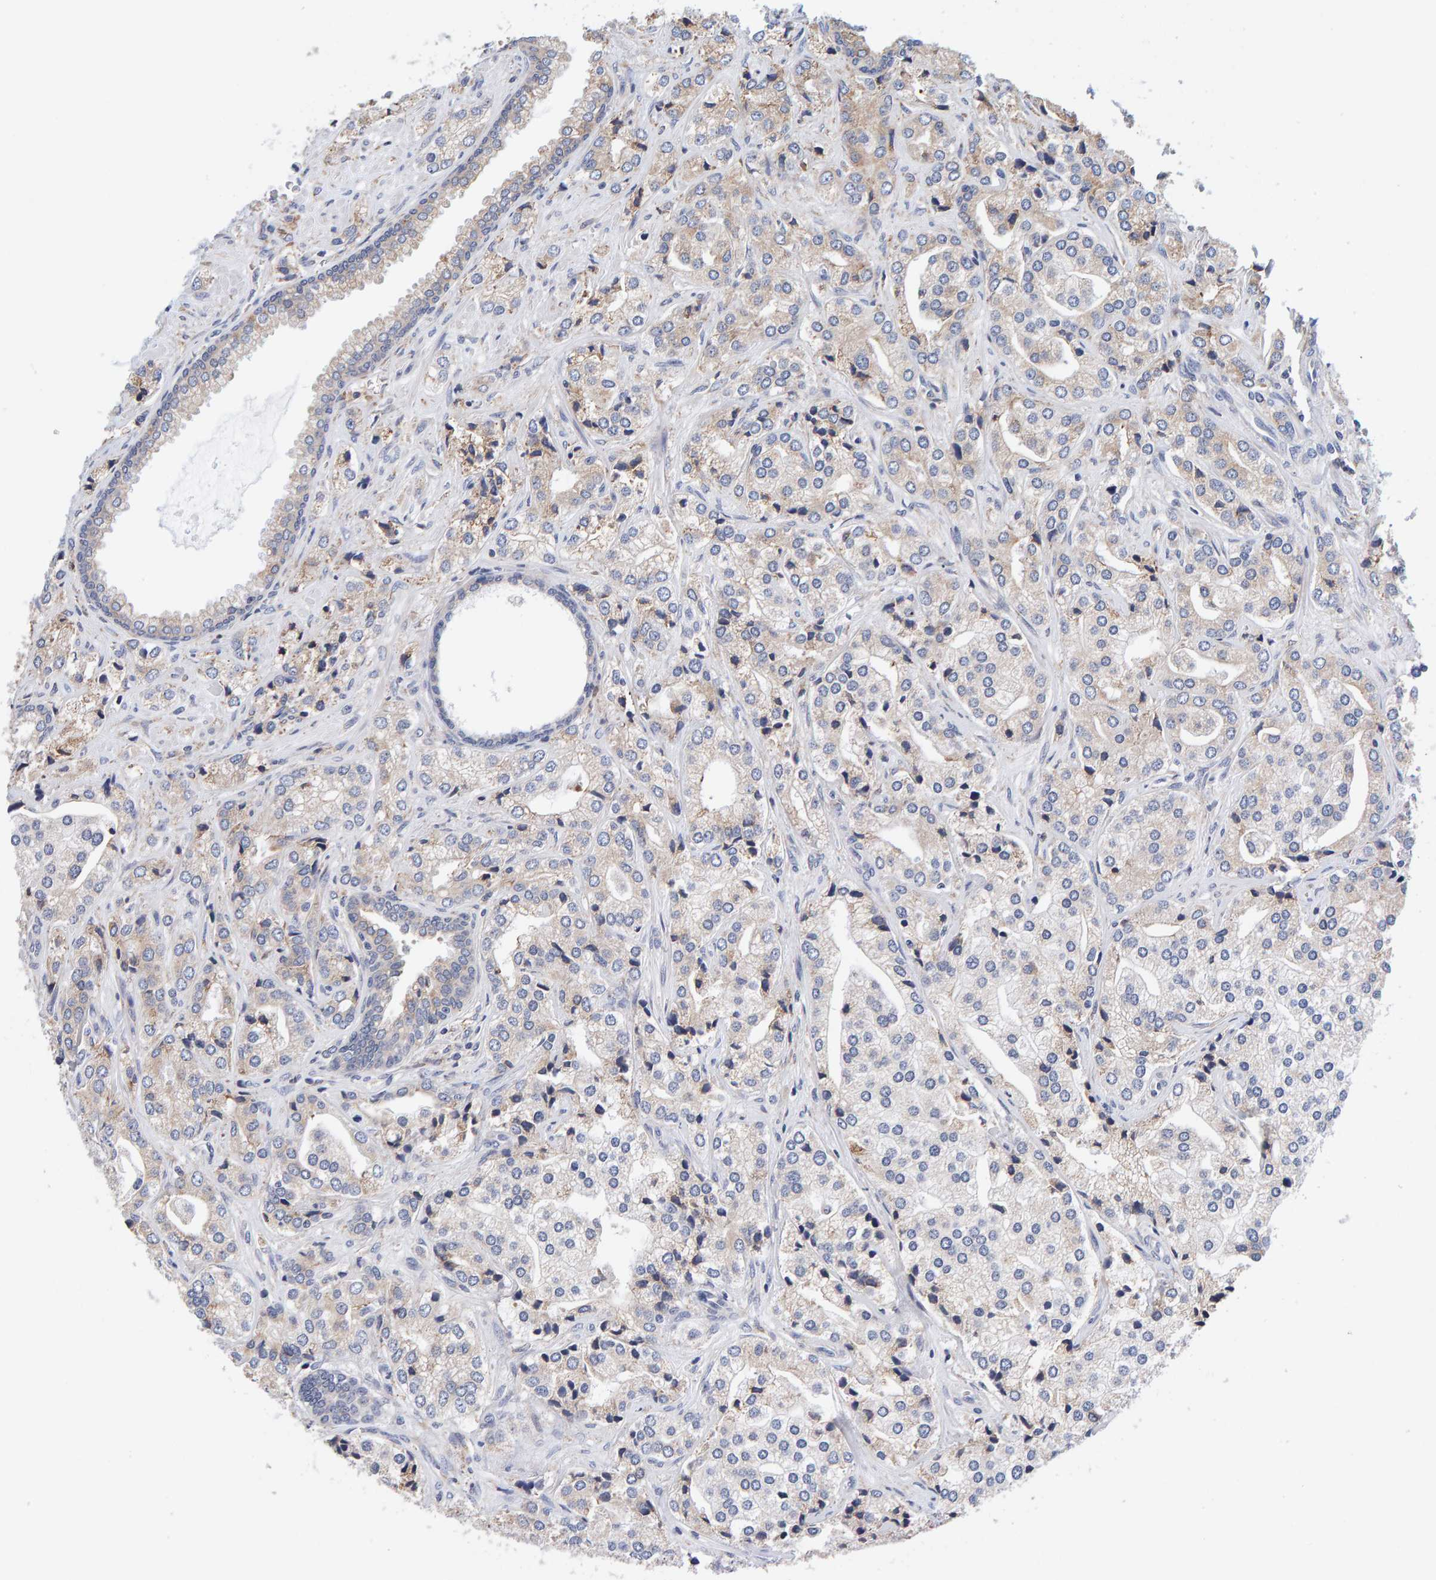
{"staining": {"intensity": "weak", "quantity": "25%-75%", "location": "cytoplasmic/membranous"}, "tissue": "prostate cancer", "cell_type": "Tumor cells", "image_type": "cancer", "snomed": [{"axis": "morphology", "description": "Adenocarcinoma, High grade"}, {"axis": "topography", "description": "Prostate"}], "caption": "There is low levels of weak cytoplasmic/membranous positivity in tumor cells of prostate cancer (high-grade adenocarcinoma), as demonstrated by immunohistochemical staining (brown color).", "gene": "SGPL1", "patient": {"sex": "male", "age": 66}}